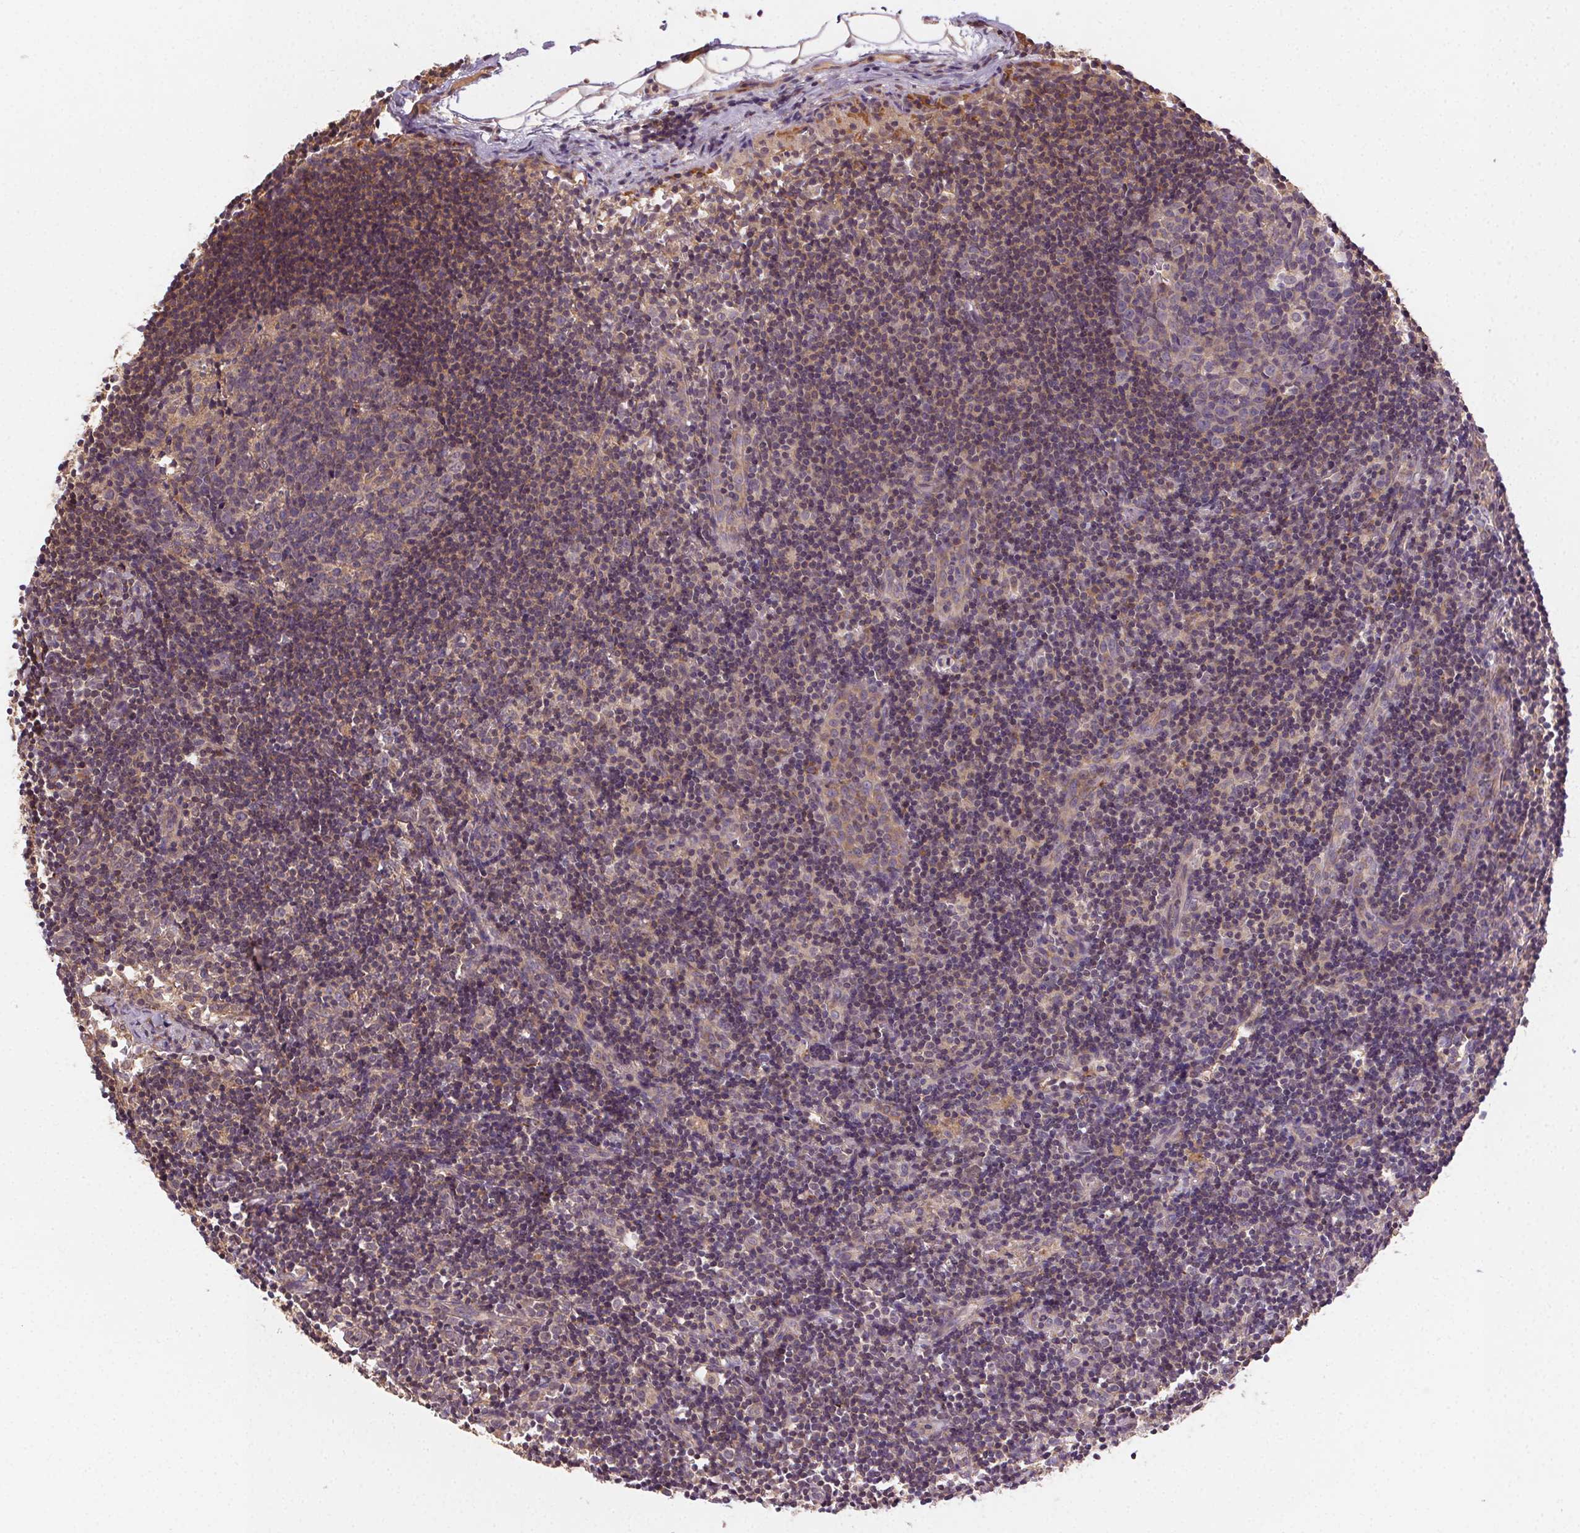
{"staining": {"intensity": "weak", "quantity": "<25%", "location": "cytoplasmic/membranous"}, "tissue": "lymph node", "cell_type": "Germinal center cells", "image_type": "normal", "snomed": [{"axis": "morphology", "description": "Normal tissue, NOS"}, {"axis": "topography", "description": "Lymph node"}], "caption": "Immunohistochemistry (IHC) histopathology image of unremarkable lymph node: lymph node stained with DAB exhibits no significant protein staining in germinal center cells.", "gene": "KLHL15", "patient": {"sex": "female", "age": 41}}